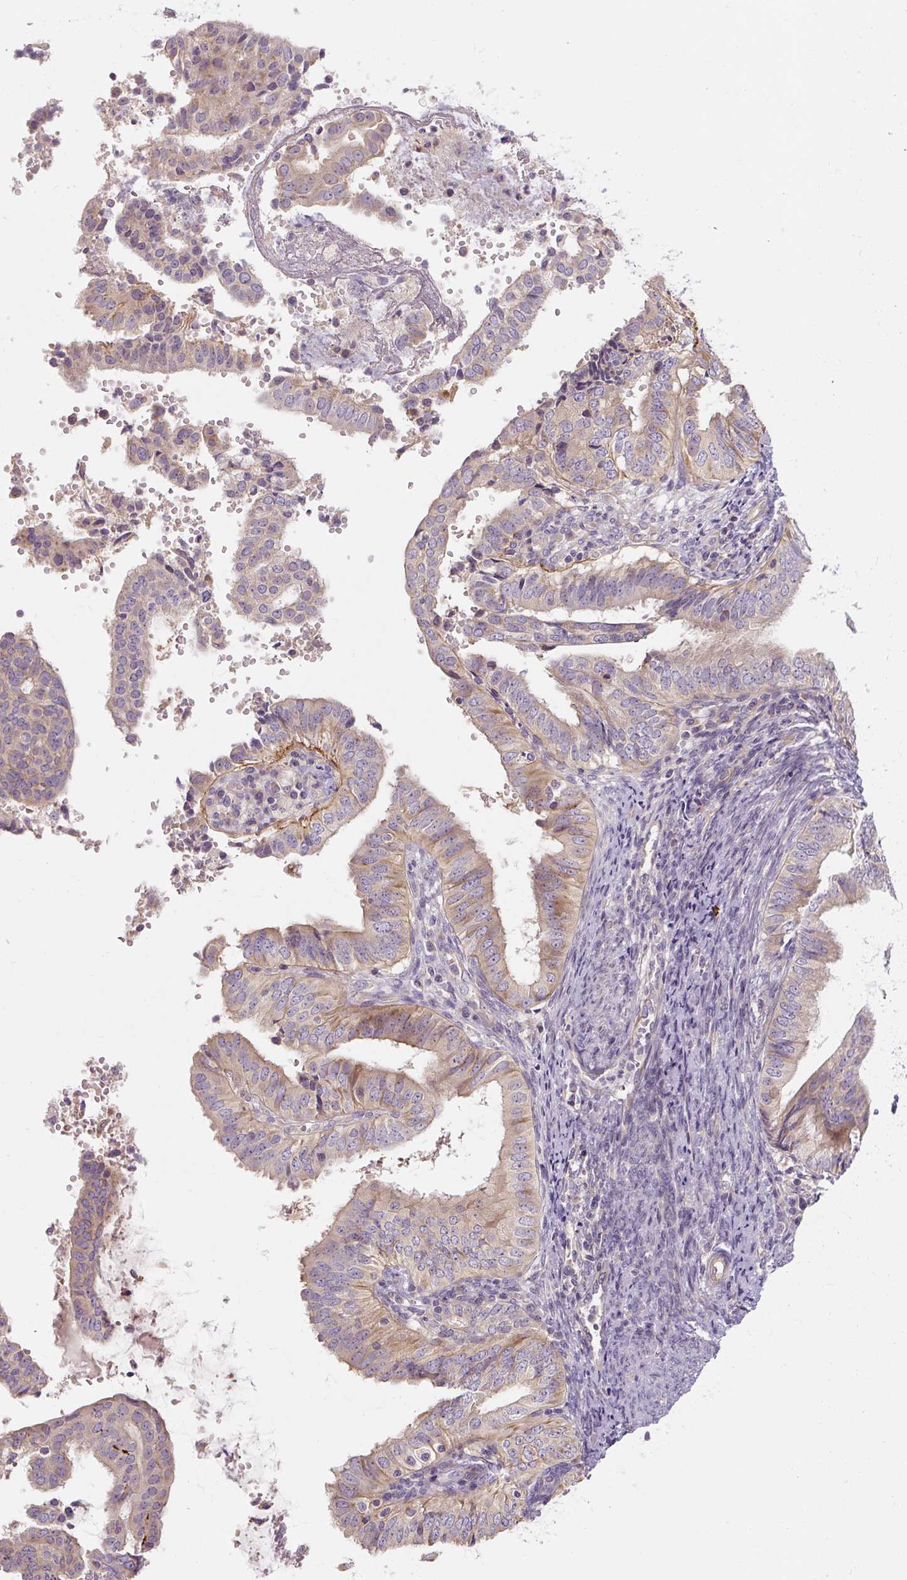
{"staining": {"intensity": "moderate", "quantity": "<25%", "location": "cytoplasmic/membranous"}, "tissue": "endometrial cancer", "cell_type": "Tumor cells", "image_type": "cancer", "snomed": [{"axis": "morphology", "description": "Adenocarcinoma, NOS"}, {"axis": "topography", "description": "Endometrium"}], "caption": "Immunohistochemical staining of human adenocarcinoma (endometrial) reveals moderate cytoplasmic/membranous protein expression in approximately <25% of tumor cells.", "gene": "RB1CC1", "patient": {"sex": "female", "age": 58}}